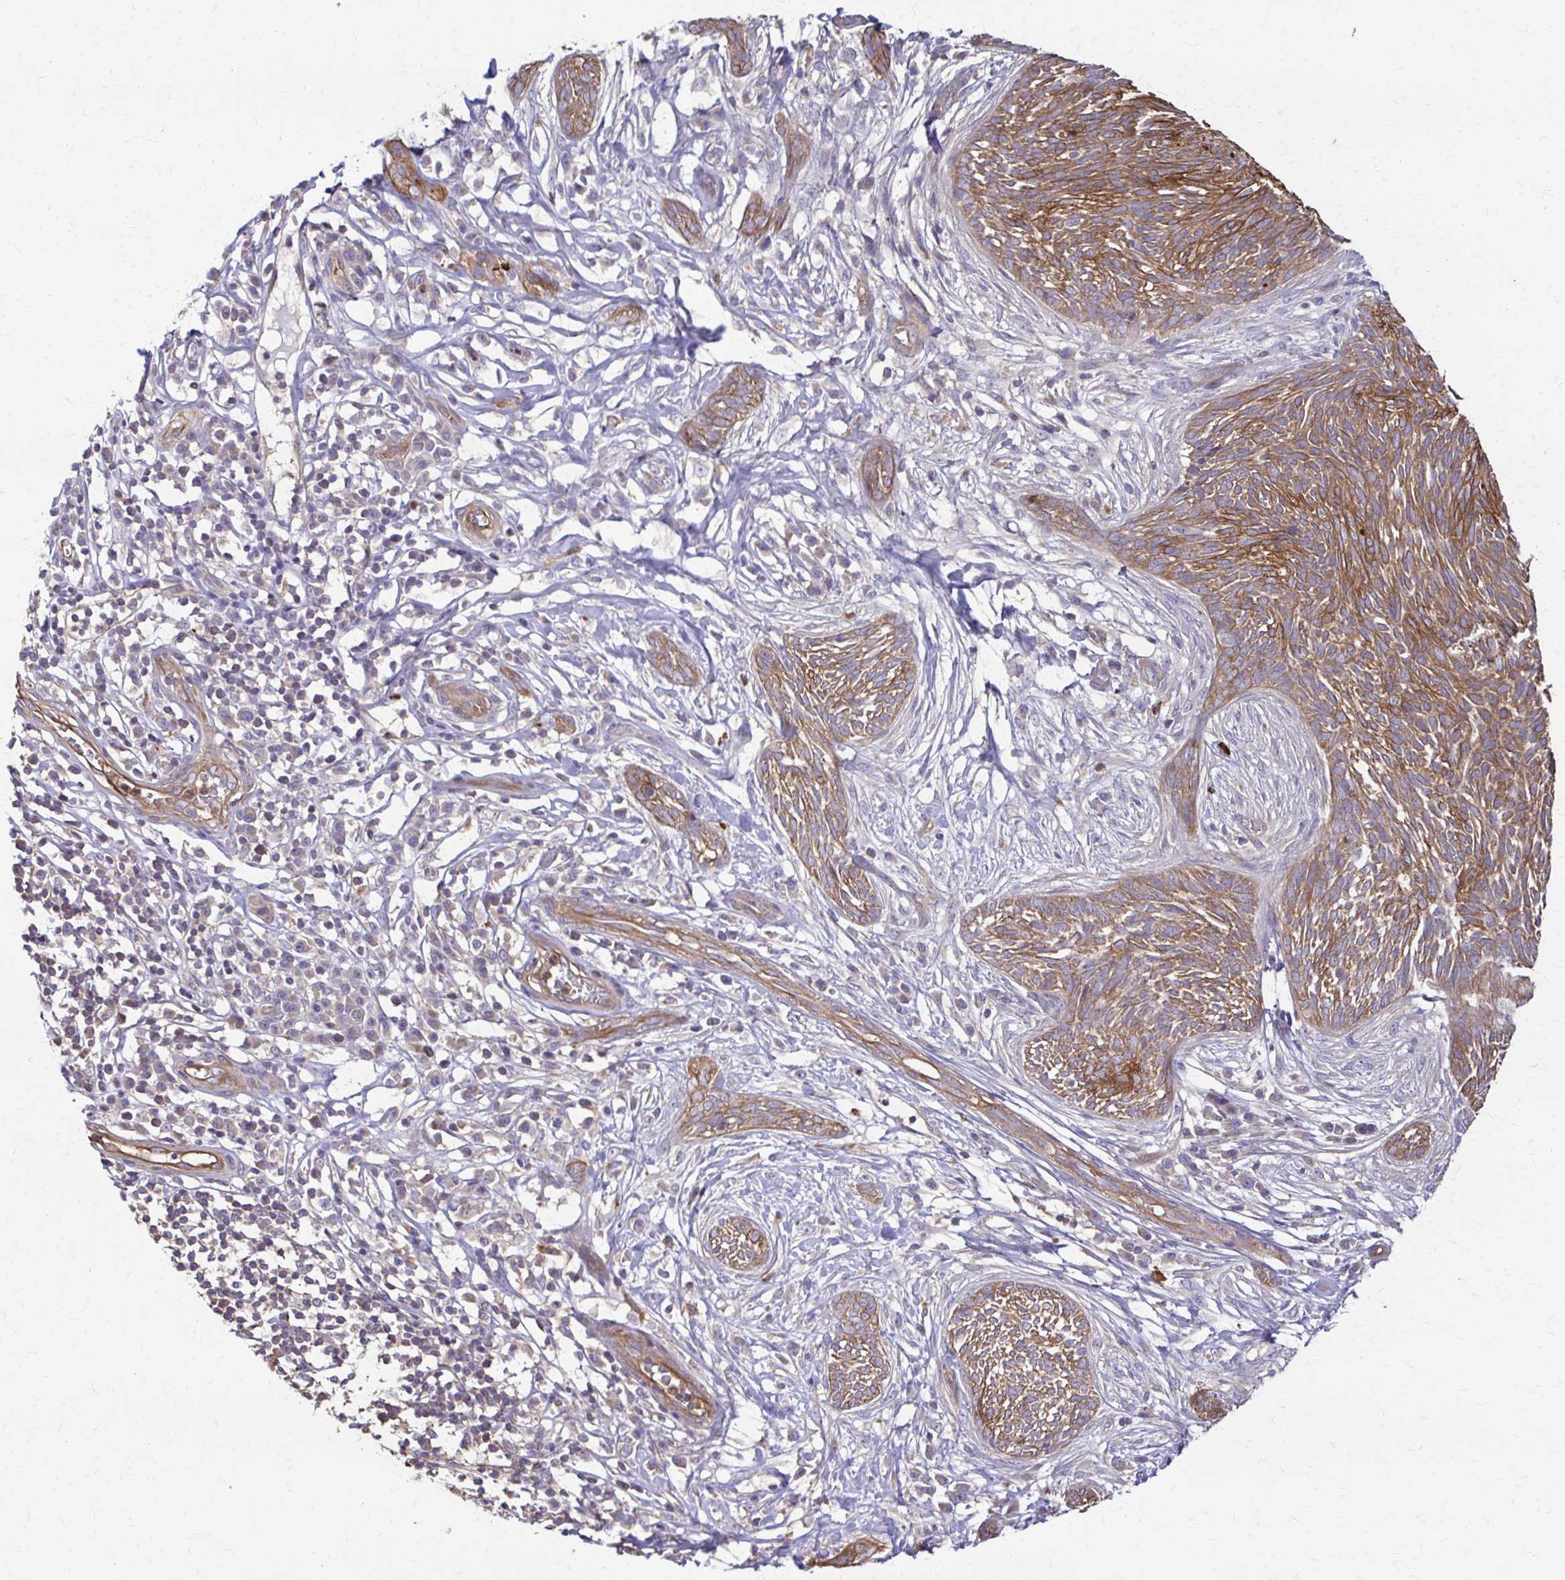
{"staining": {"intensity": "moderate", "quantity": ">75%", "location": "cytoplasmic/membranous"}, "tissue": "skin cancer", "cell_type": "Tumor cells", "image_type": "cancer", "snomed": [{"axis": "morphology", "description": "Basal cell carcinoma"}, {"axis": "topography", "description": "Skin"}, {"axis": "topography", "description": "Skin, foot"}], "caption": "High-power microscopy captured an immunohistochemistry (IHC) histopathology image of basal cell carcinoma (skin), revealing moderate cytoplasmic/membranous positivity in about >75% of tumor cells.", "gene": "DSP", "patient": {"sex": "female", "age": 86}}